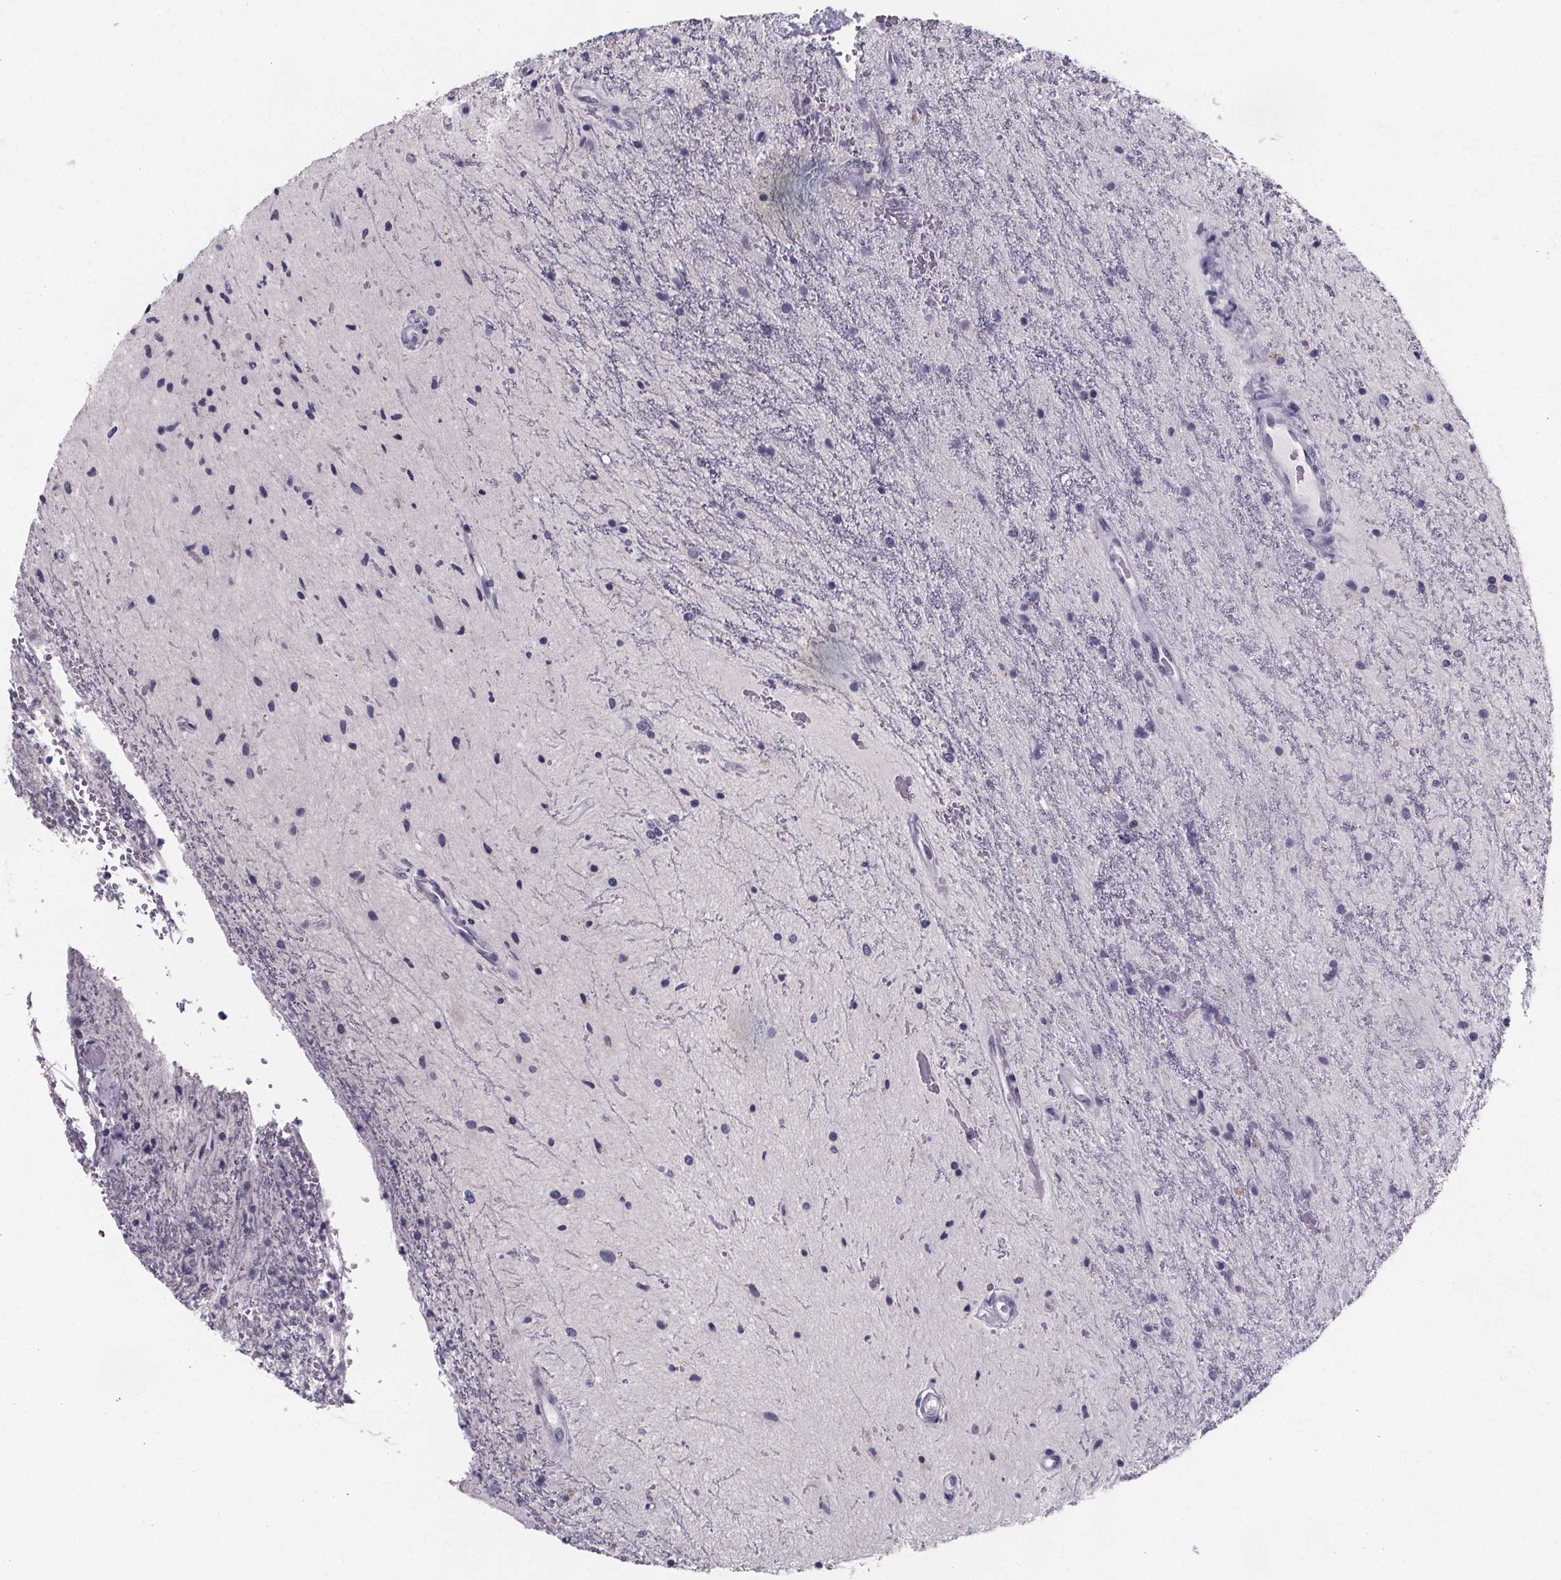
{"staining": {"intensity": "negative", "quantity": "none", "location": "none"}, "tissue": "glioma", "cell_type": "Tumor cells", "image_type": "cancer", "snomed": [{"axis": "morphology", "description": "Glioma, malignant, Low grade"}, {"axis": "topography", "description": "Cerebellum"}], "caption": "Immunohistochemical staining of glioma reveals no significant staining in tumor cells. The staining was performed using DAB (3,3'-diaminobenzidine) to visualize the protein expression in brown, while the nuclei were stained in blue with hematoxylin (Magnification: 20x).", "gene": "PAH", "patient": {"sex": "female", "age": 14}}